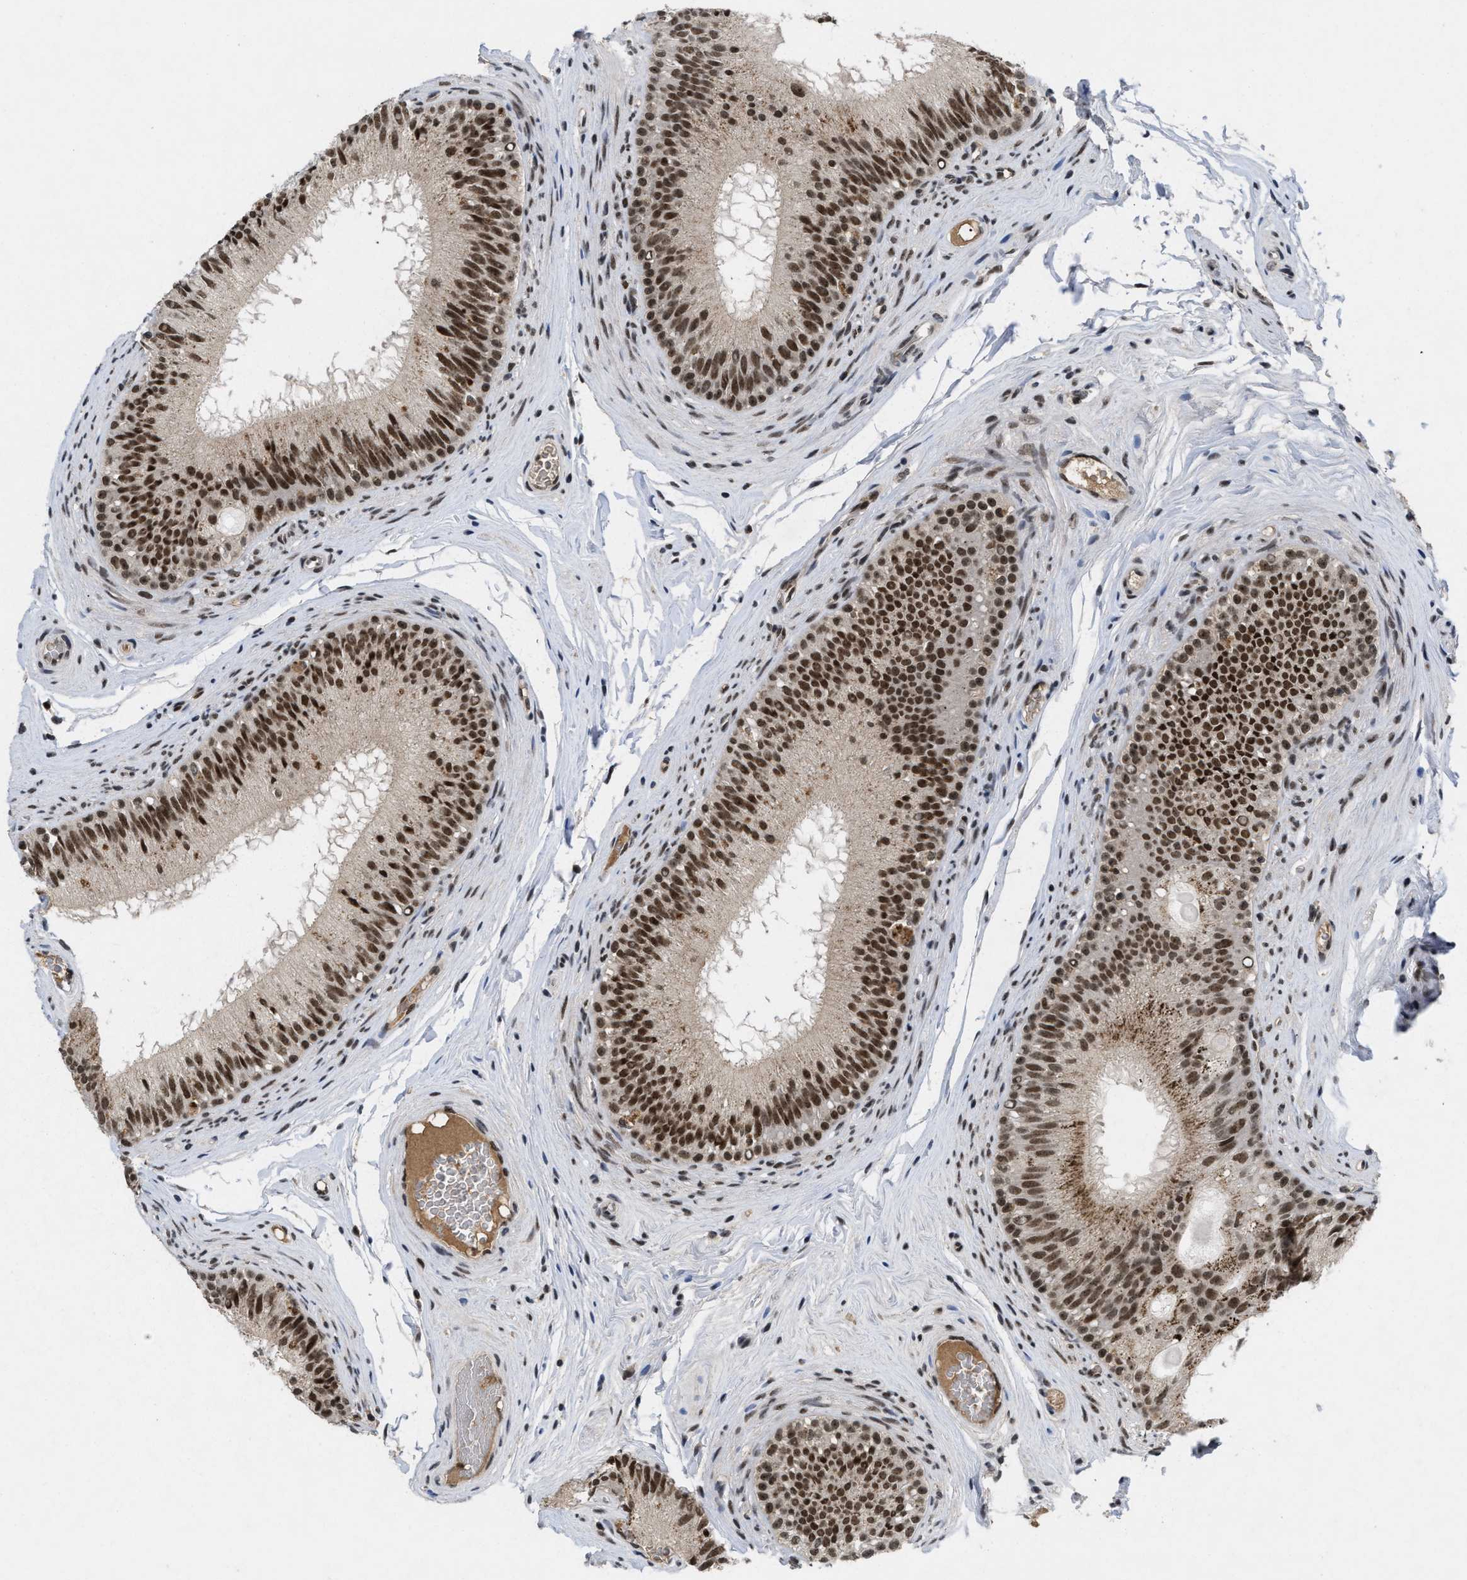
{"staining": {"intensity": "strong", "quantity": ">75%", "location": "nuclear"}, "tissue": "epididymis", "cell_type": "Glandular cells", "image_type": "normal", "snomed": [{"axis": "morphology", "description": "Normal tissue, NOS"}, {"axis": "topography", "description": "Testis"}, {"axis": "topography", "description": "Epididymis"}], "caption": "Unremarkable epididymis was stained to show a protein in brown. There is high levels of strong nuclear expression in approximately >75% of glandular cells.", "gene": "ZNF346", "patient": {"sex": "male", "age": 36}}